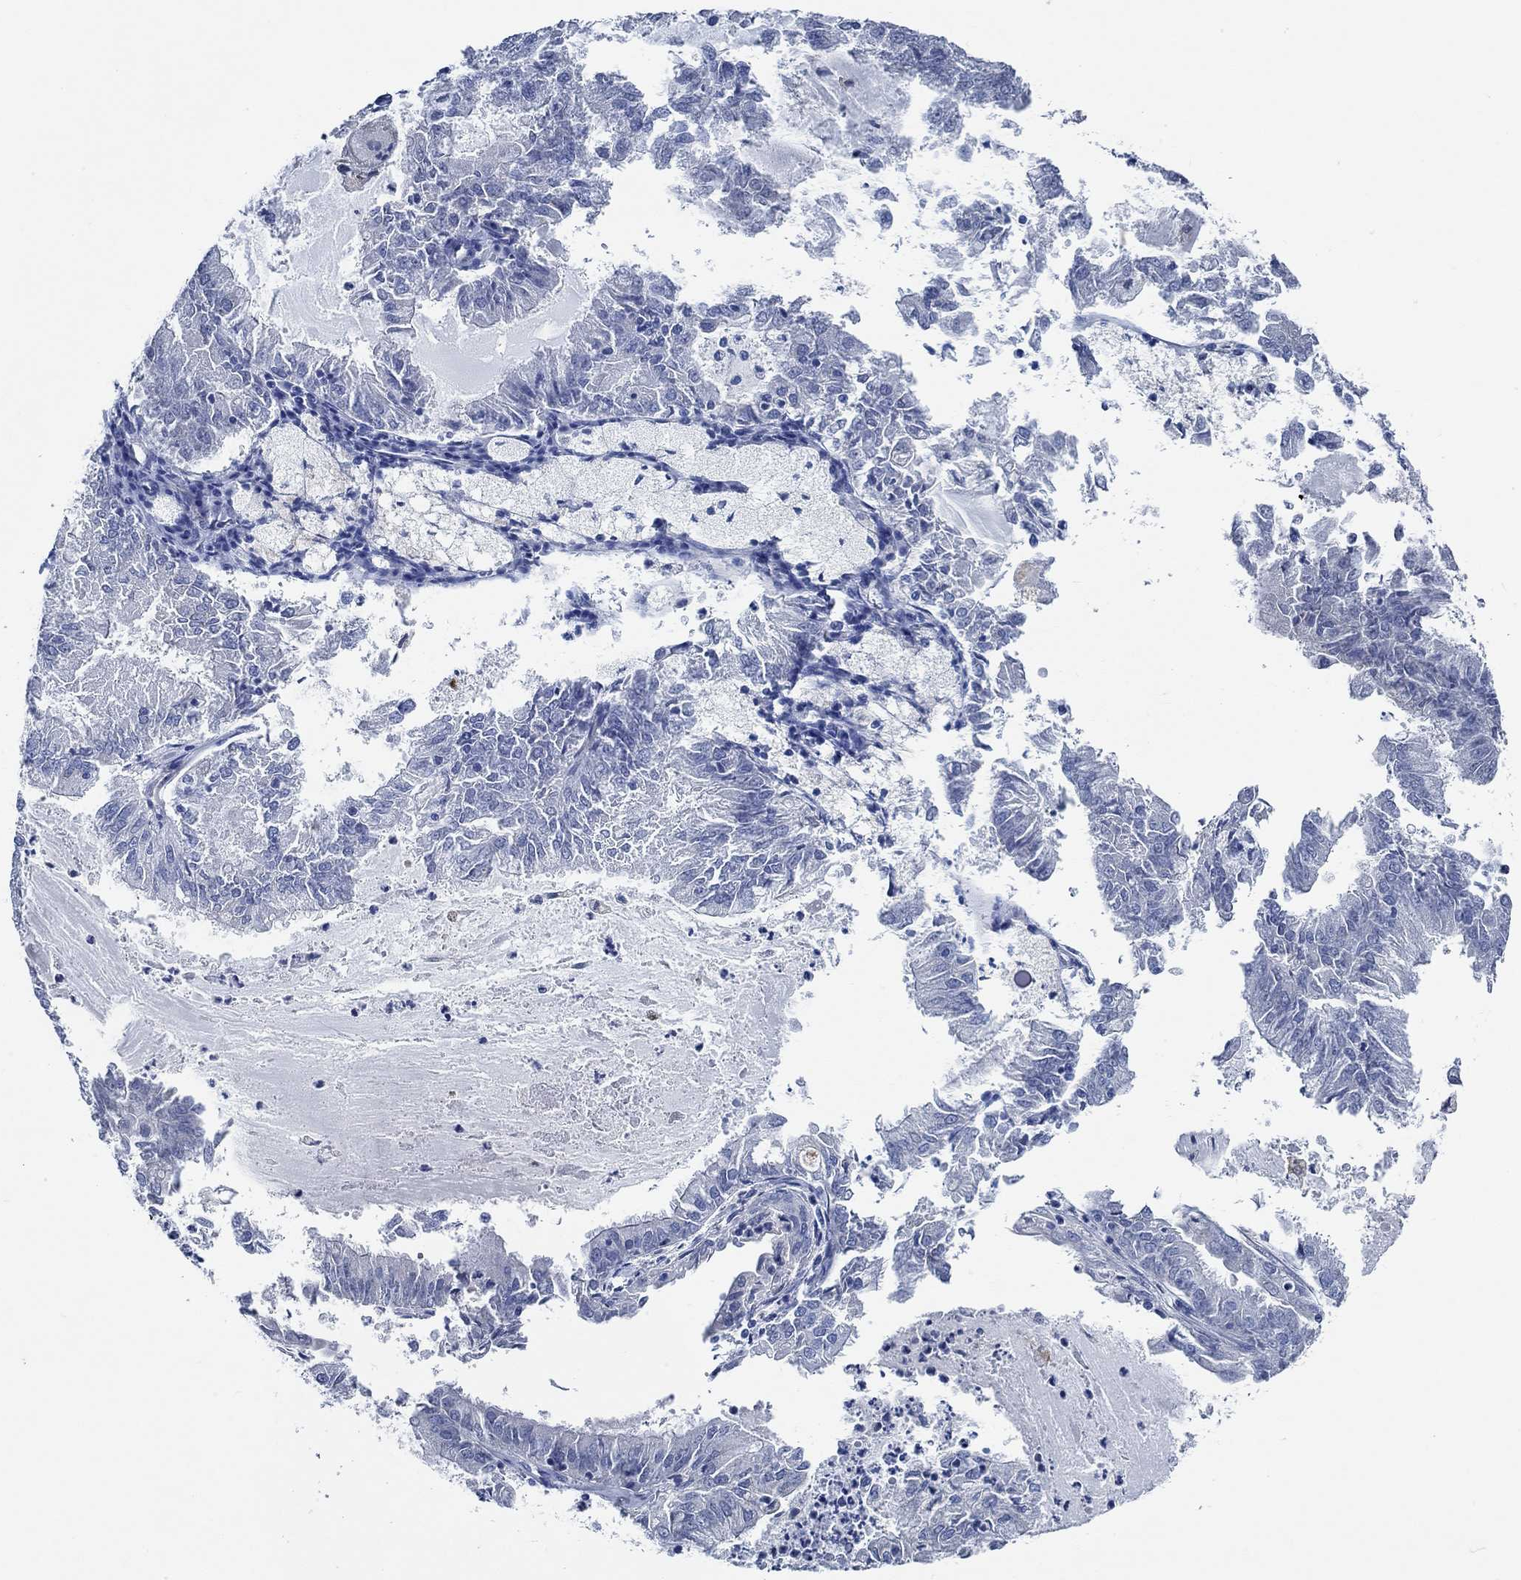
{"staining": {"intensity": "negative", "quantity": "none", "location": "none"}, "tissue": "endometrial cancer", "cell_type": "Tumor cells", "image_type": "cancer", "snomed": [{"axis": "morphology", "description": "Adenocarcinoma, NOS"}, {"axis": "topography", "description": "Endometrium"}], "caption": "IHC photomicrograph of neoplastic tissue: human endometrial adenocarcinoma stained with DAB displays no significant protein positivity in tumor cells.", "gene": "HECW2", "patient": {"sex": "female", "age": 57}}